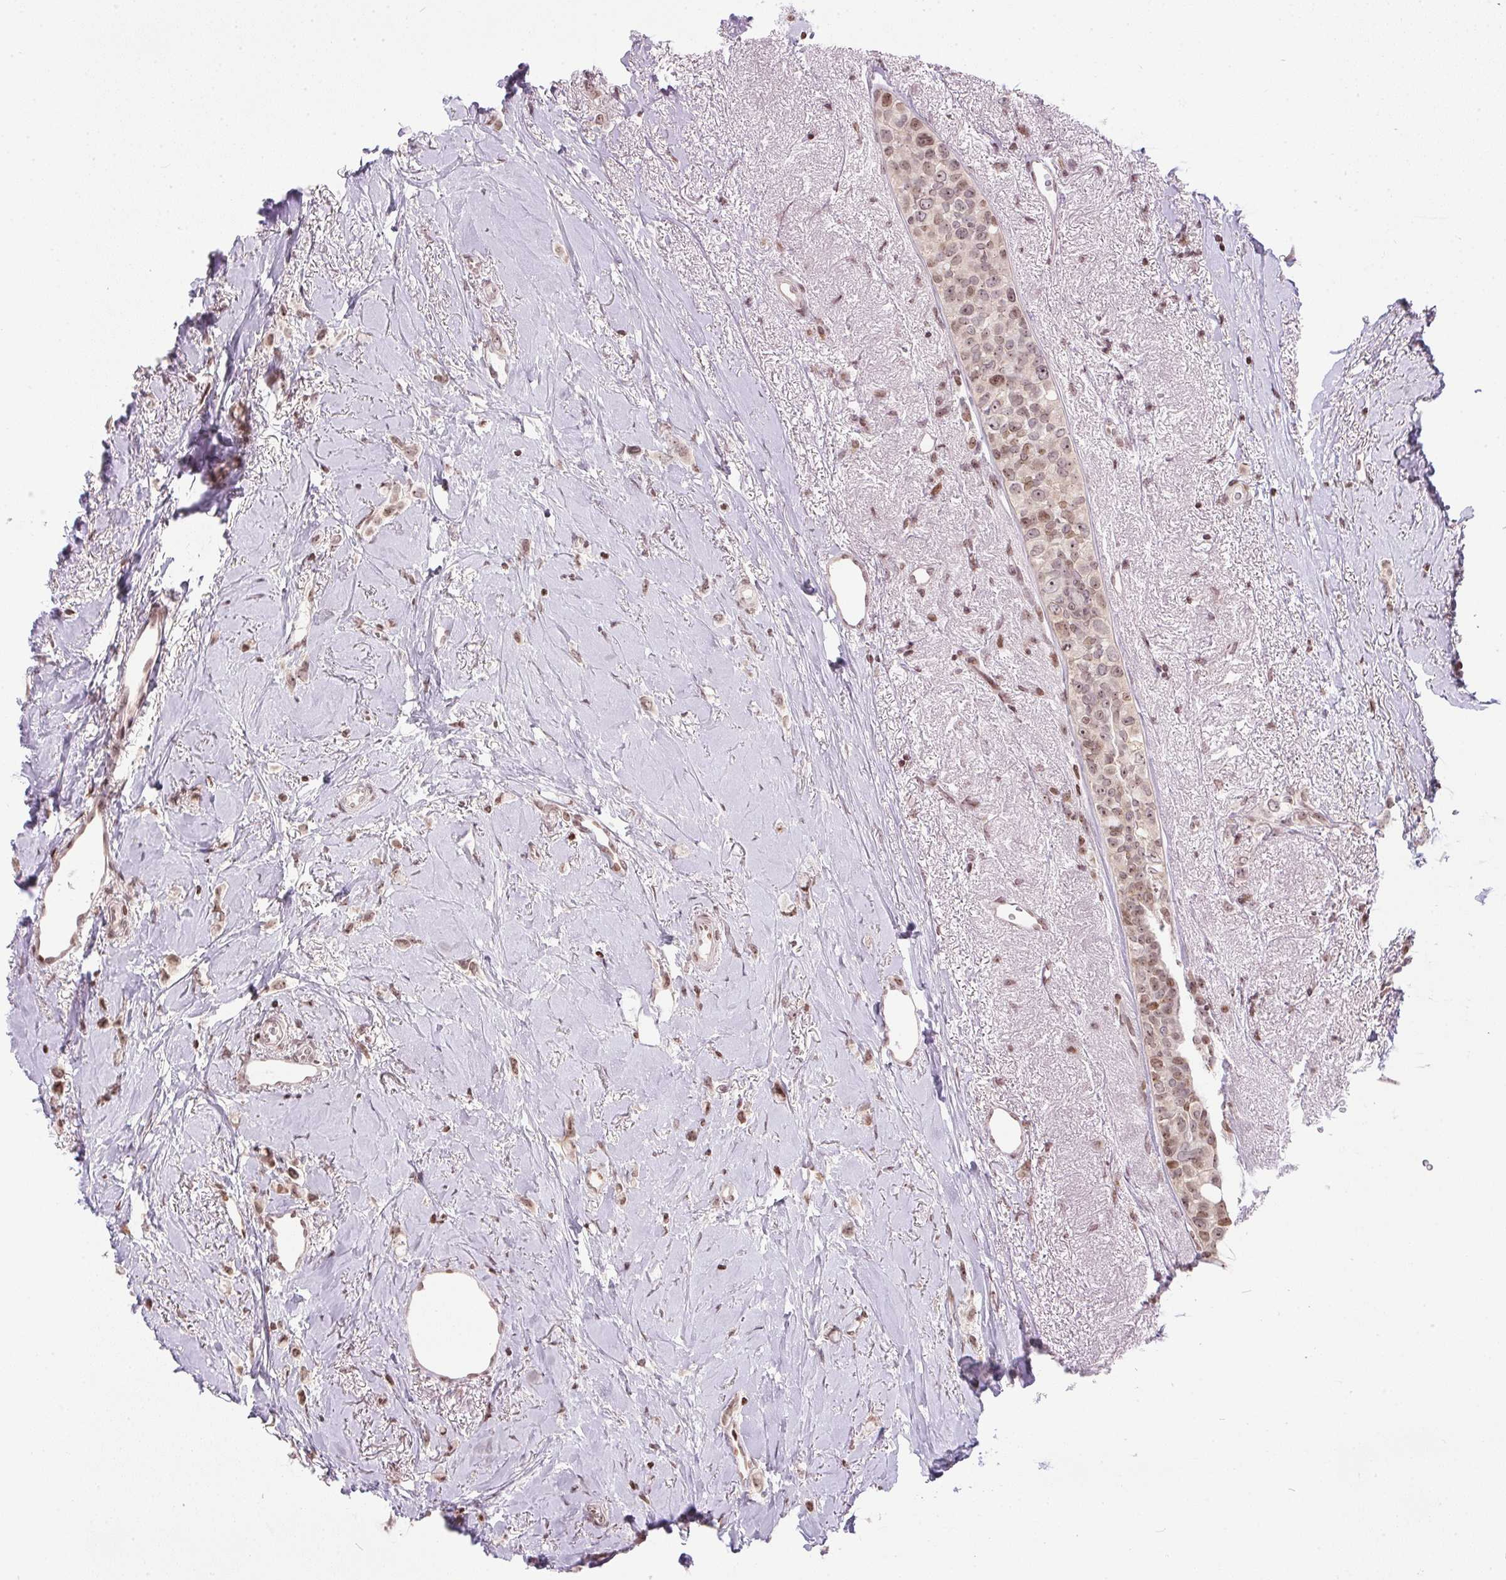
{"staining": {"intensity": "weak", "quantity": ">75%", "location": "nuclear"}, "tissue": "breast cancer", "cell_type": "Tumor cells", "image_type": "cancer", "snomed": [{"axis": "morphology", "description": "Lobular carcinoma"}, {"axis": "topography", "description": "Breast"}], "caption": "Protein expression analysis of breast lobular carcinoma reveals weak nuclear staining in about >75% of tumor cells. (DAB IHC with brightfield microscopy, high magnification).", "gene": "RNF181", "patient": {"sex": "female", "age": 66}}